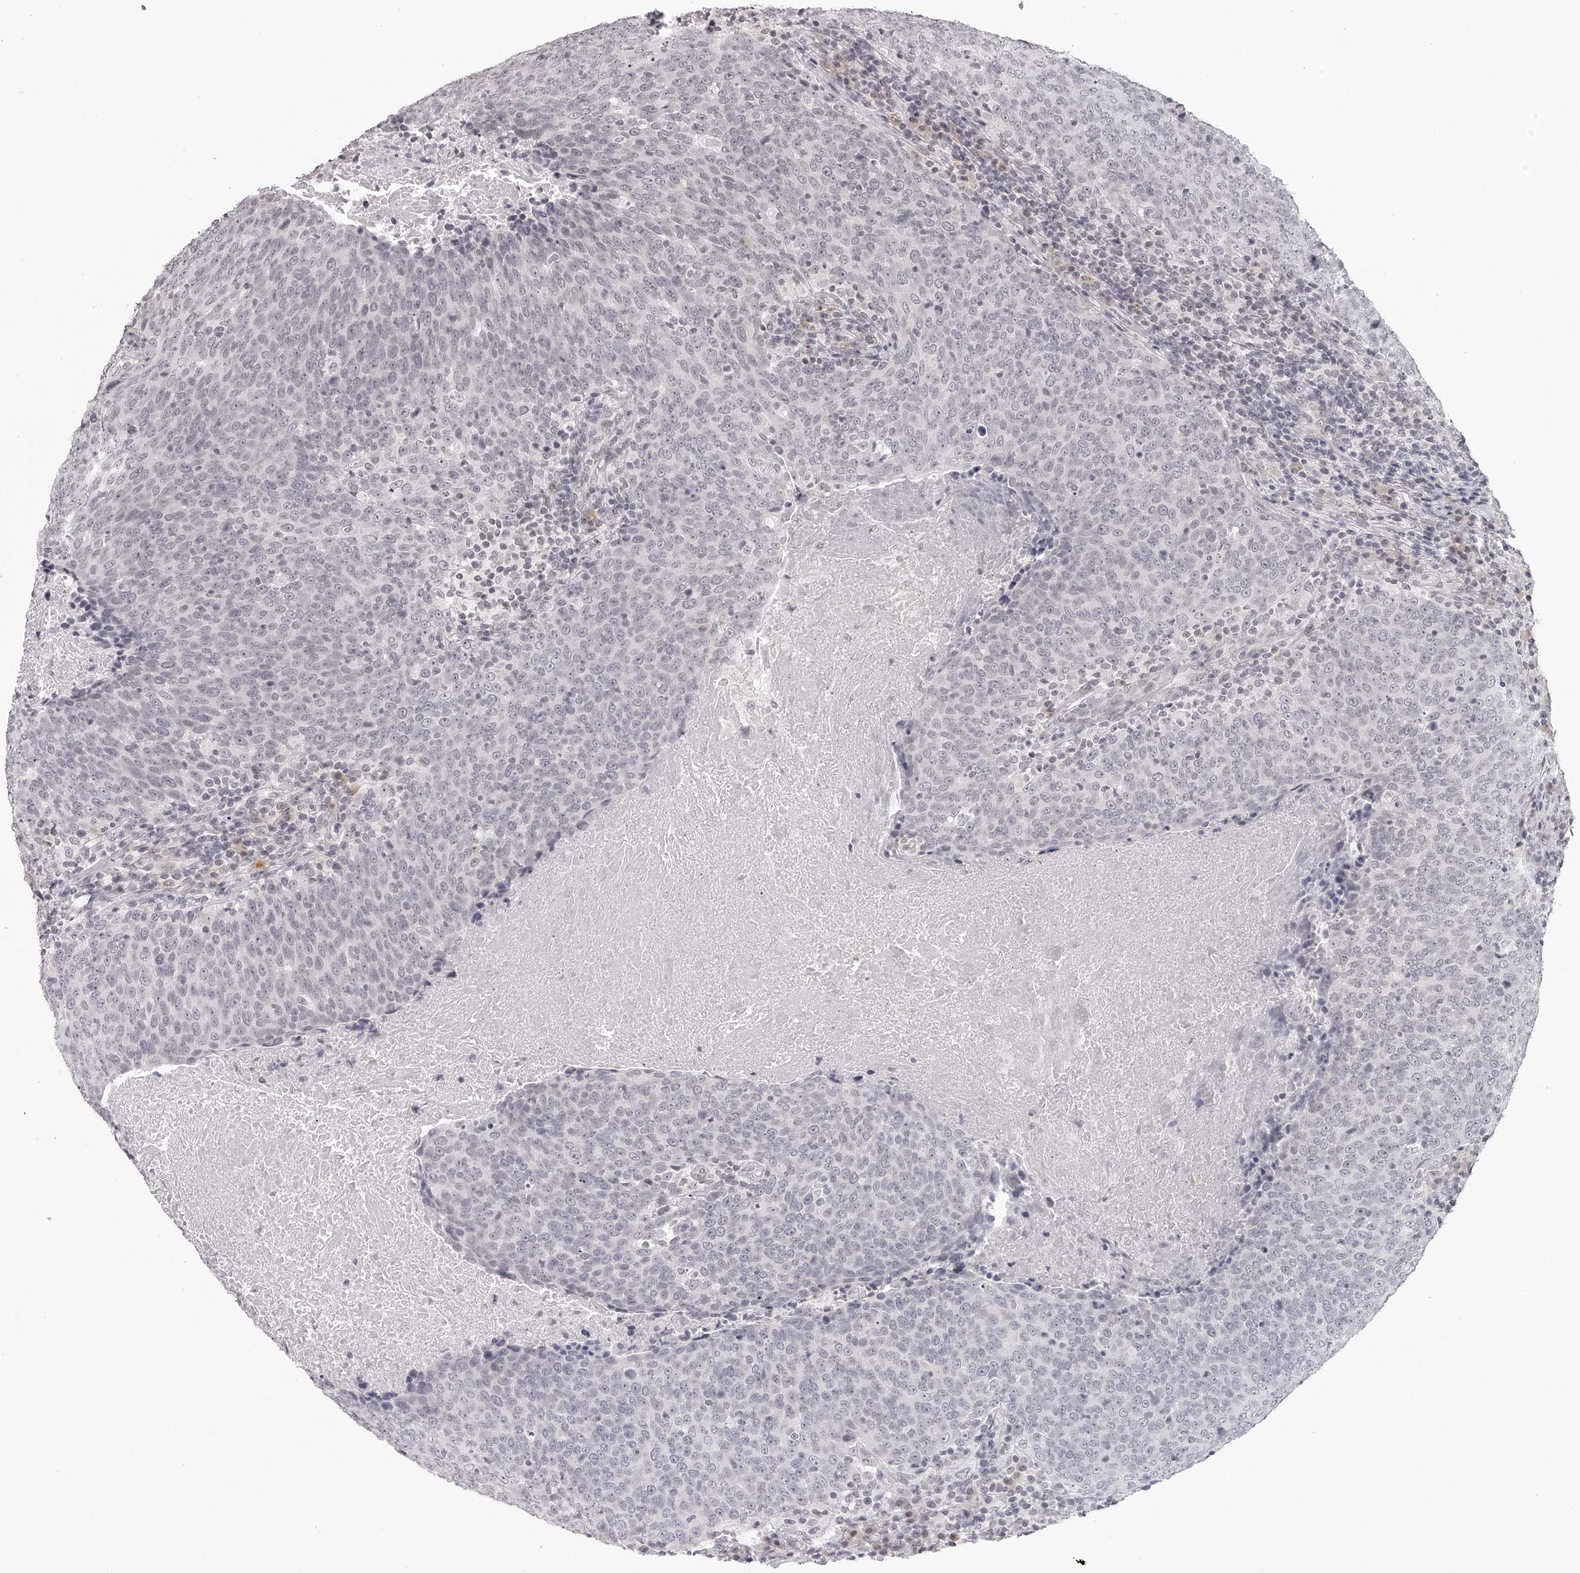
{"staining": {"intensity": "negative", "quantity": "none", "location": "none"}, "tissue": "head and neck cancer", "cell_type": "Tumor cells", "image_type": "cancer", "snomed": [{"axis": "morphology", "description": "Squamous cell carcinoma, NOS"}, {"axis": "morphology", "description": "Squamous cell carcinoma, metastatic, NOS"}, {"axis": "topography", "description": "Lymph node"}, {"axis": "topography", "description": "Head-Neck"}], "caption": "The immunohistochemistry (IHC) image has no significant staining in tumor cells of head and neck cancer tissue.", "gene": "RNF220", "patient": {"sex": "male", "age": 62}}